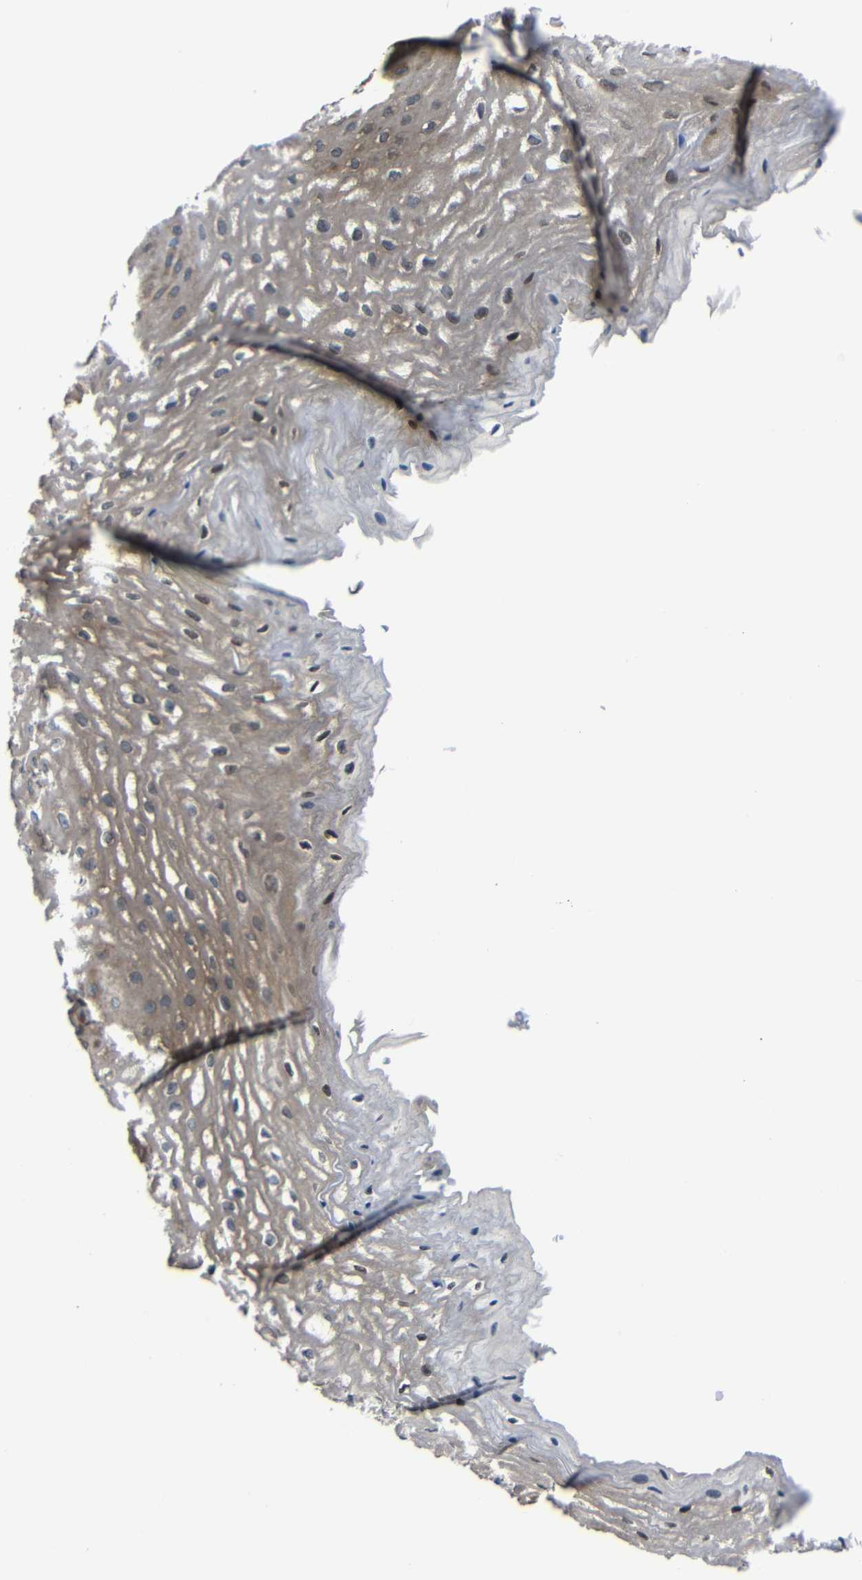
{"staining": {"intensity": "strong", "quantity": ">75%", "location": "cytoplasmic/membranous"}, "tissue": "esophagus", "cell_type": "Squamous epithelial cells", "image_type": "normal", "snomed": [{"axis": "morphology", "description": "Normal tissue, NOS"}, {"axis": "topography", "description": "Esophagus"}], "caption": "Immunohistochemical staining of benign human esophagus displays >75% levels of strong cytoplasmic/membranous protein expression in approximately >75% of squamous epithelial cells. (DAB = brown stain, brightfield microscopy at high magnification).", "gene": "YAP1", "patient": {"sex": "male", "age": 54}}